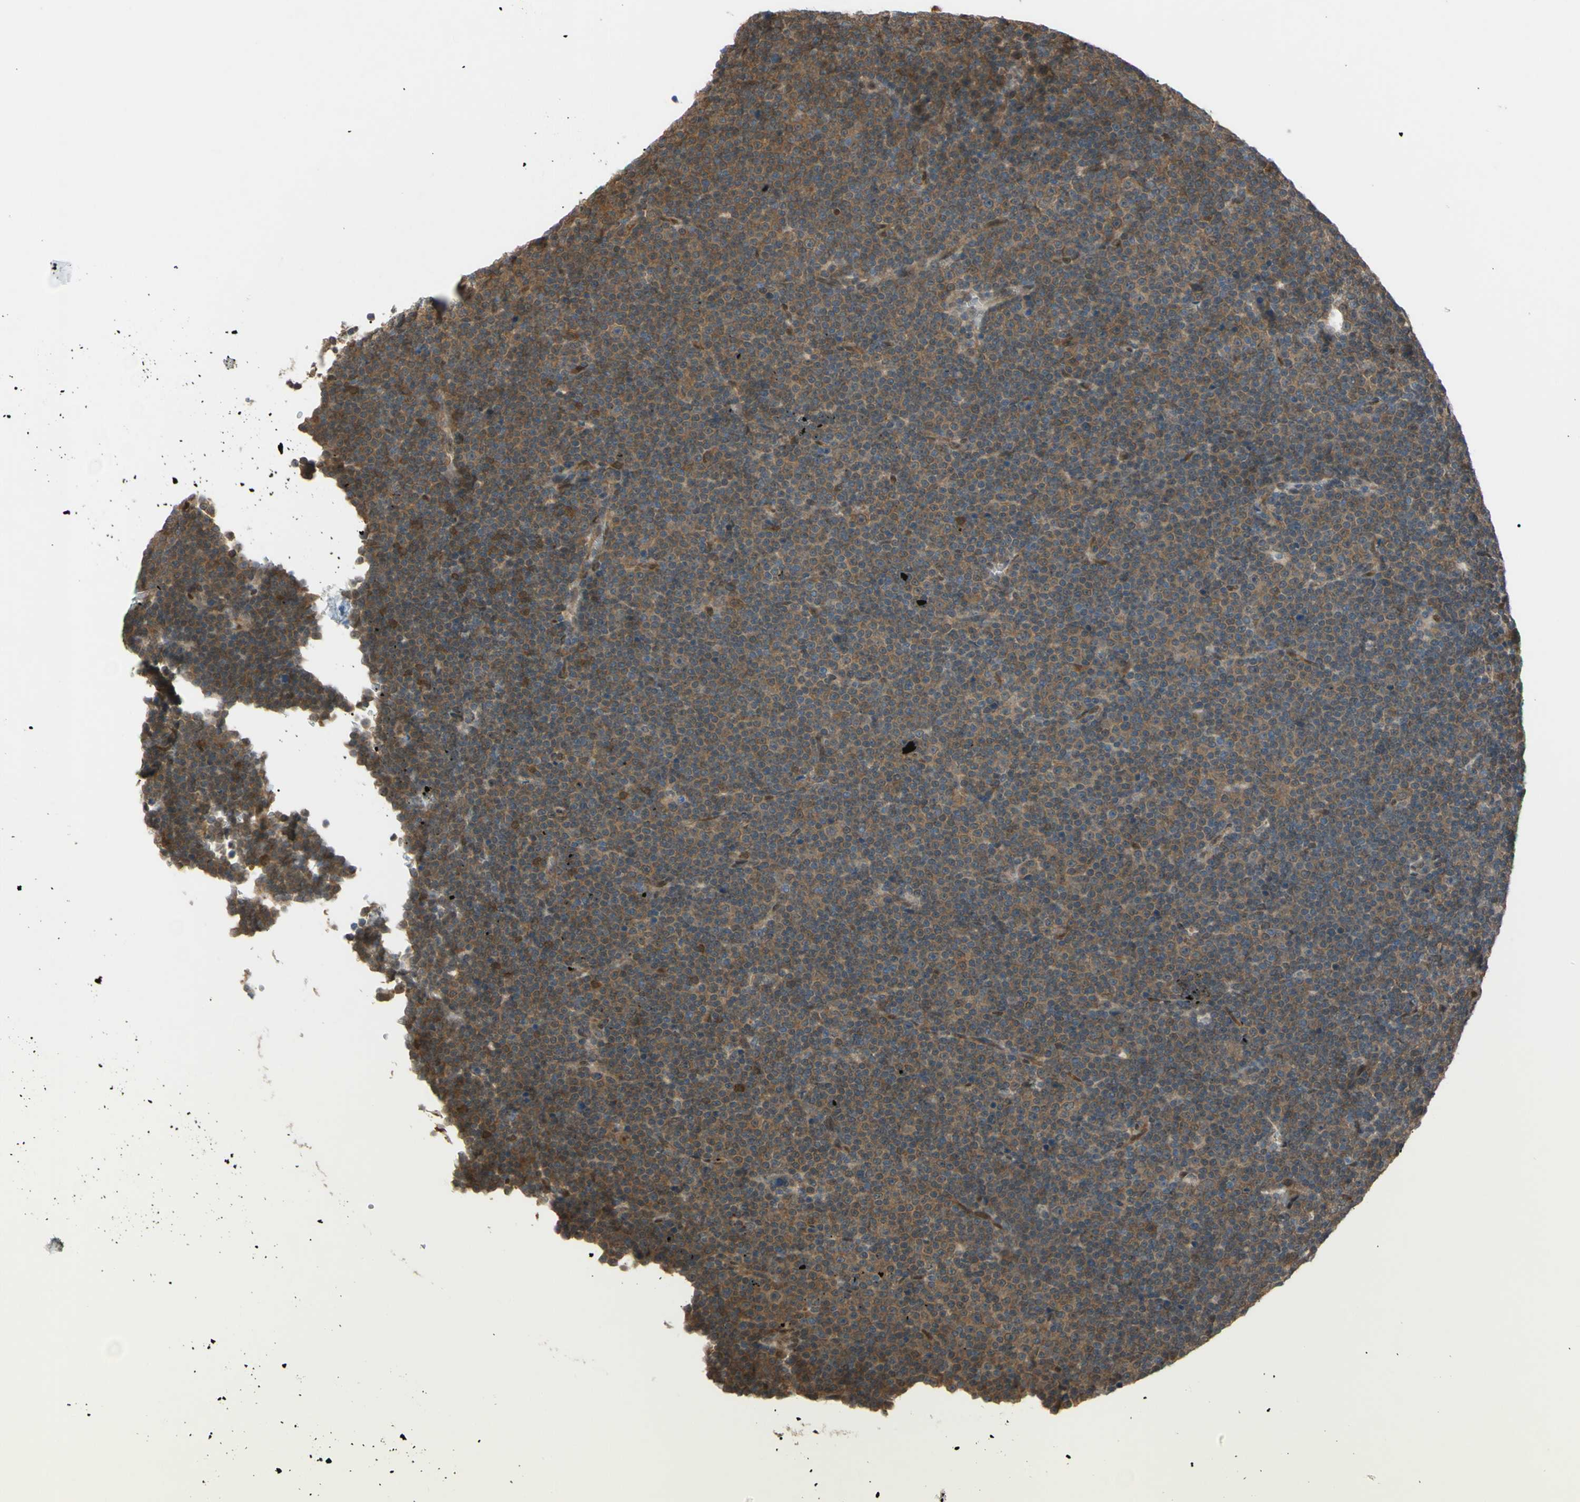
{"staining": {"intensity": "moderate", "quantity": ">75%", "location": "cytoplasmic/membranous"}, "tissue": "lymphoma", "cell_type": "Tumor cells", "image_type": "cancer", "snomed": [{"axis": "morphology", "description": "Malignant lymphoma, non-Hodgkin's type, Low grade"}, {"axis": "topography", "description": "Lymph node"}], "caption": "Lymphoma stained with a protein marker exhibits moderate staining in tumor cells.", "gene": "YWHAQ", "patient": {"sex": "female", "age": 67}}